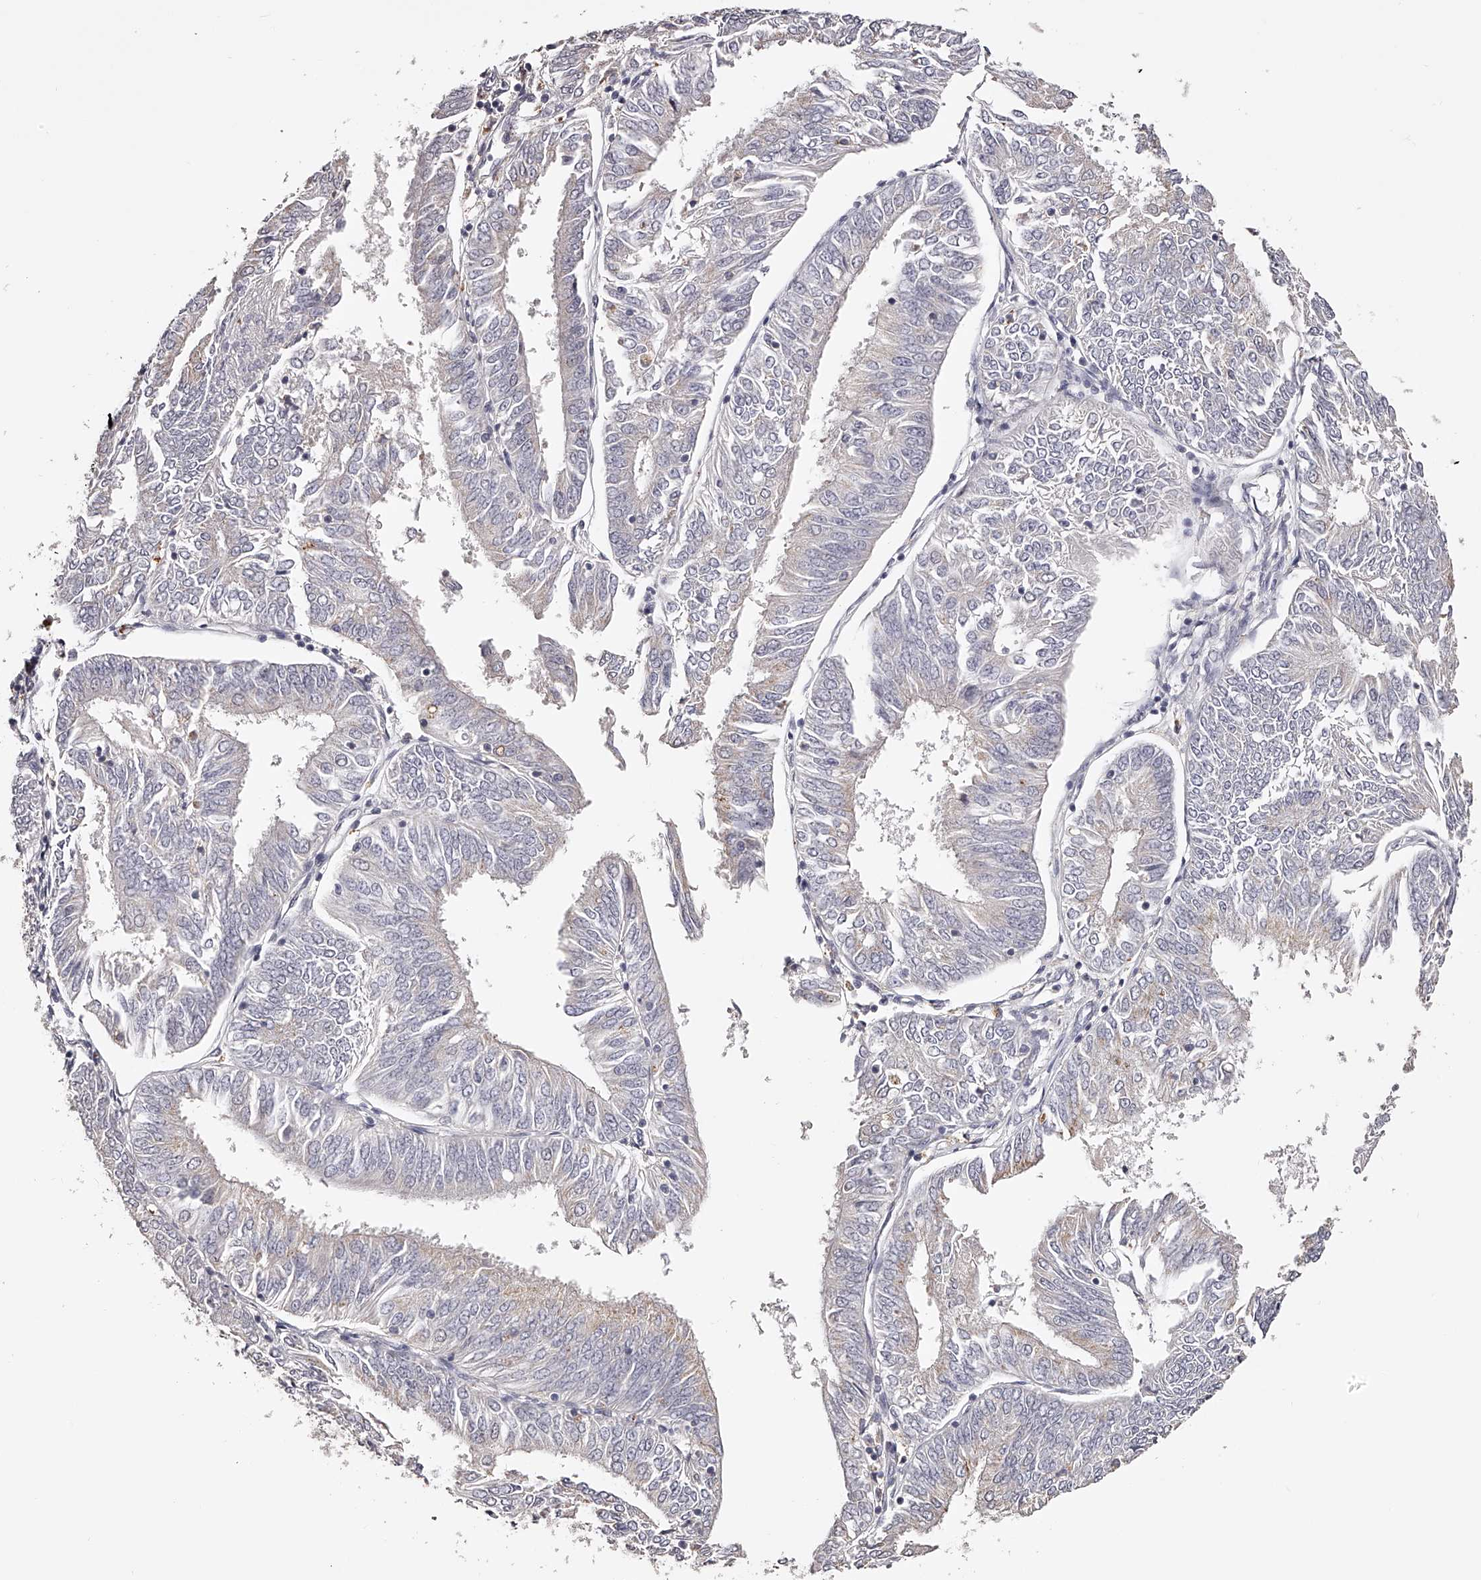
{"staining": {"intensity": "negative", "quantity": "none", "location": "none"}, "tissue": "endometrial cancer", "cell_type": "Tumor cells", "image_type": "cancer", "snomed": [{"axis": "morphology", "description": "Adenocarcinoma, NOS"}, {"axis": "topography", "description": "Endometrium"}], "caption": "Immunohistochemistry (IHC) image of neoplastic tissue: human endometrial cancer (adenocarcinoma) stained with DAB (3,3'-diaminobenzidine) demonstrates no significant protein staining in tumor cells. (DAB (3,3'-diaminobenzidine) immunohistochemistry (IHC) with hematoxylin counter stain).", "gene": "SLC35D3", "patient": {"sex": "female", "age": 58}}